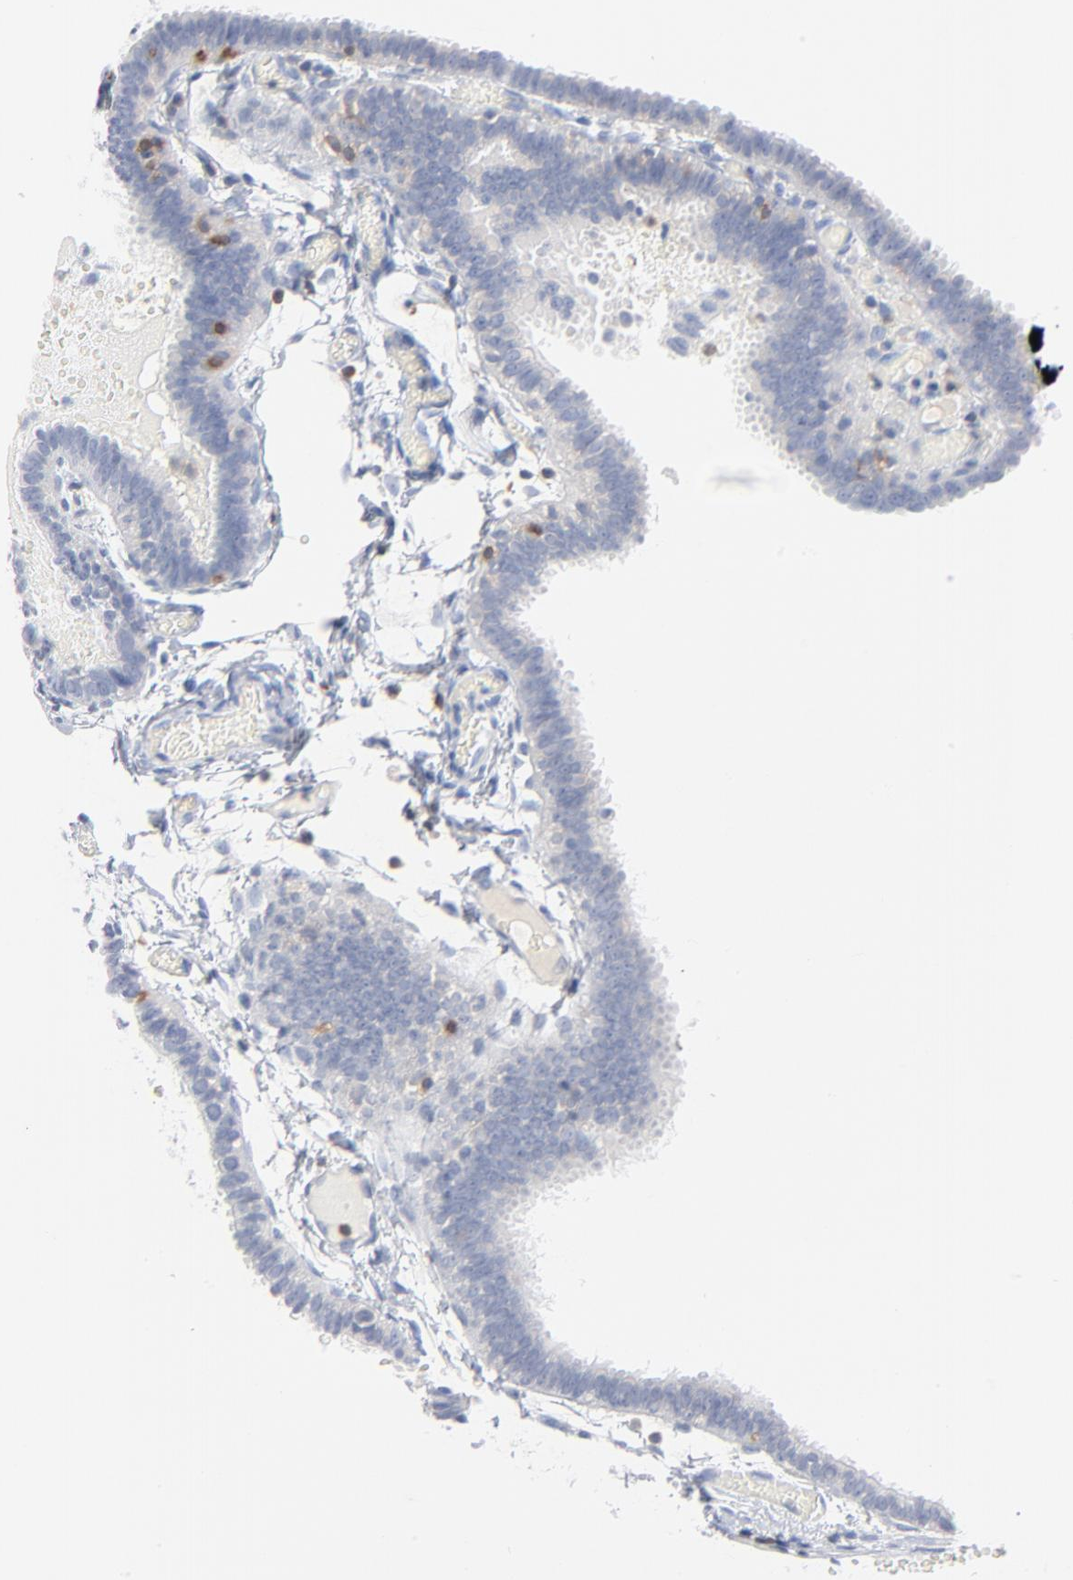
{"staining": {"intensity": "negative", "quantity": "none", "location": "none"}, "tissue": "fallopian tube", "cell_type": "Glandular cells", "image_type": "normal", "snomed": [{"axis": "morphology", "description": "Normal tissue, NOS"}, {"axis": "topography", "description": "Fallopian tube"}], "caption": "Immunohistochemistry (IHC) of benign fallopian tube exhibits no staining in glandular cells.", "gene": "PTK2B", "patient": {"sex": "female", "age": 29}}